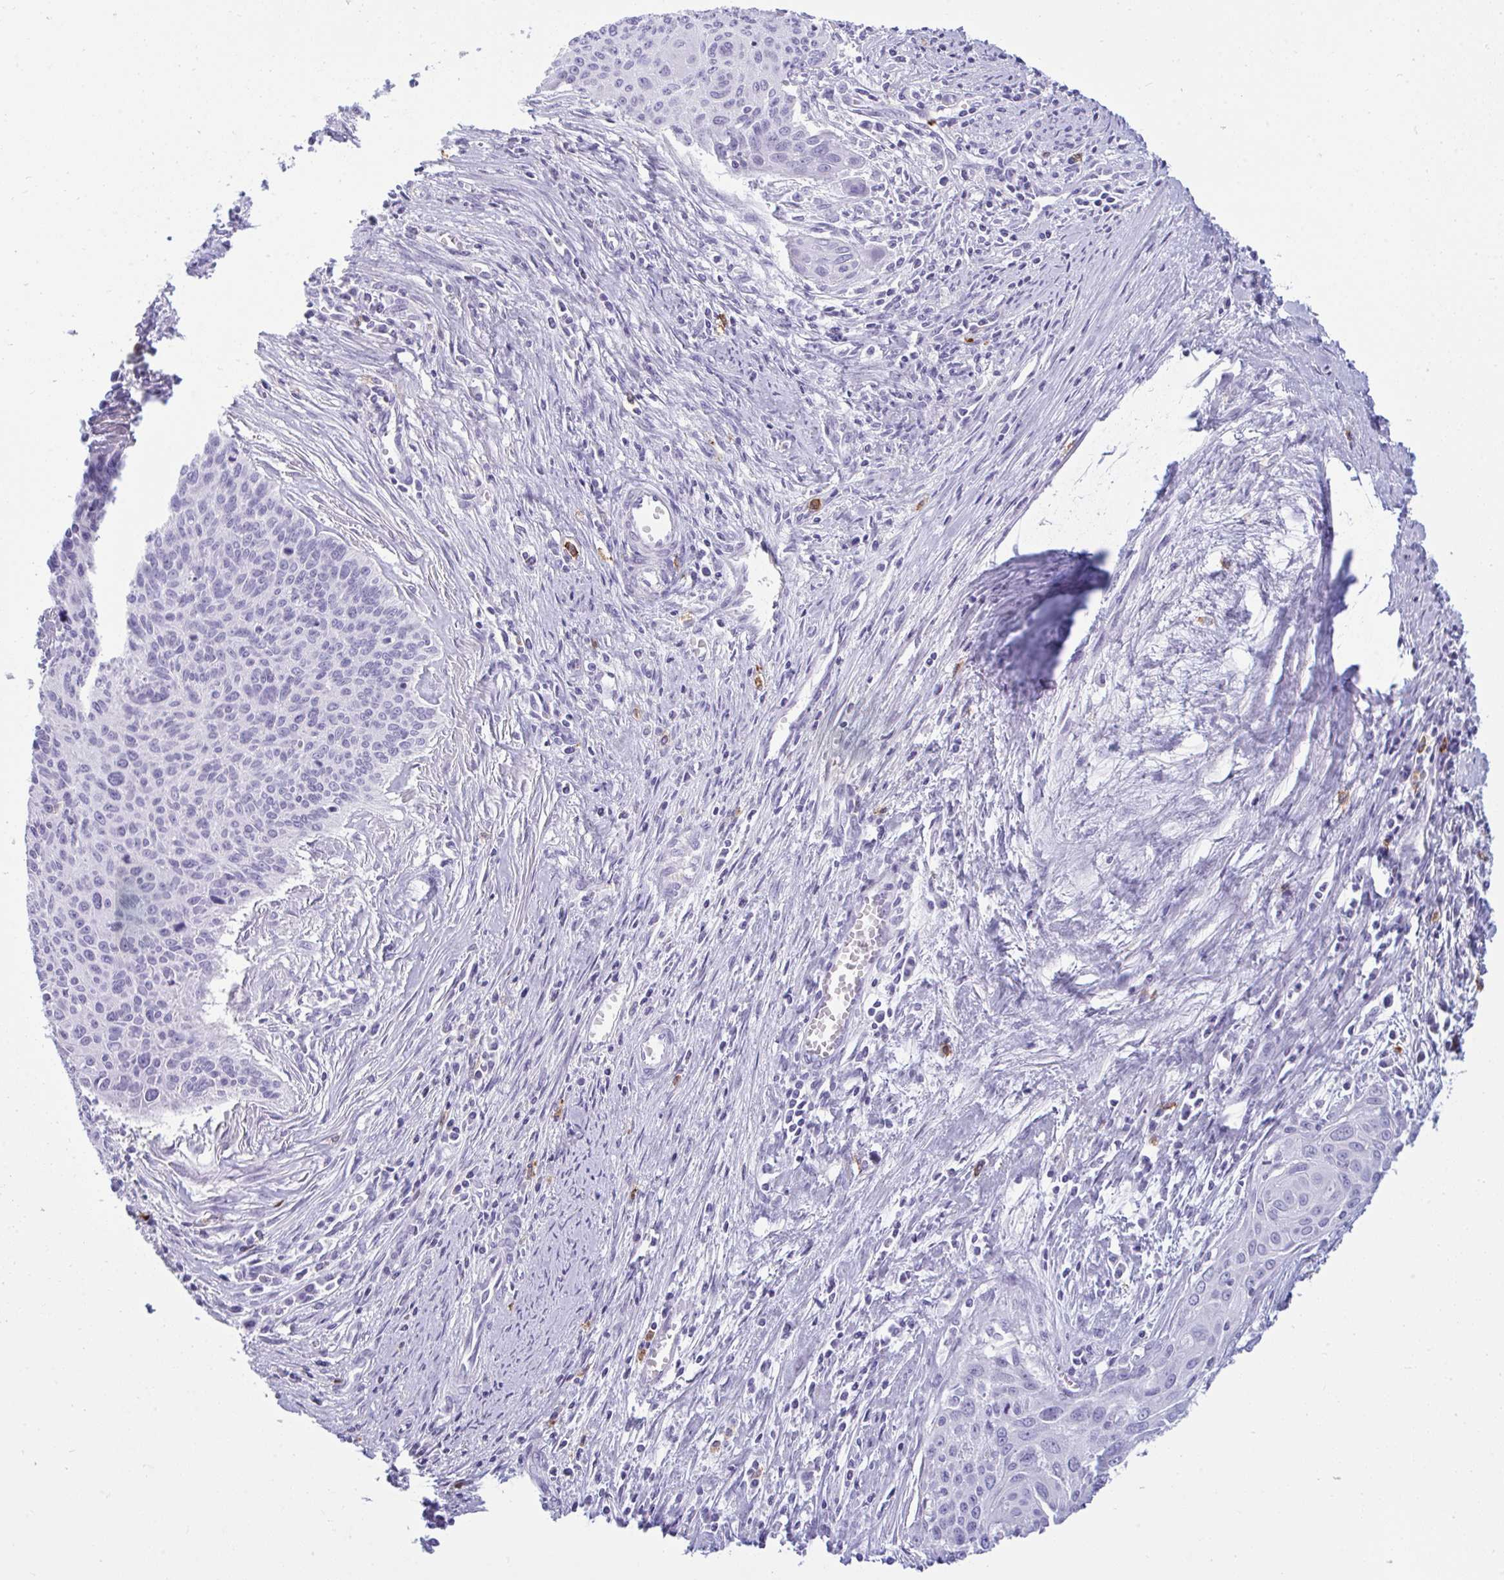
{"staining": {"intensity": "negative", "quantity": "none", "location": "none"}, "tissue": "cervical cancer", "cell_type": "Tumor cells", "image_type": "cancer", "snomed": [{"axis": "morphology", "description": "Squamous cell carcinoma, NOS"}, {"axis": "topography", "description": "Cervix"}], "caption": "Immunohistochemistry of cervical squamous cell carcinoma shows no positivity in tumor cells. (DAB (3,3'-diaminobenzidine) immunohistochemistry visualized using brightfield microscopy, high magnification).", "gene": "ARHGAP42", "patient": {"sex": "female", "age": 55}}